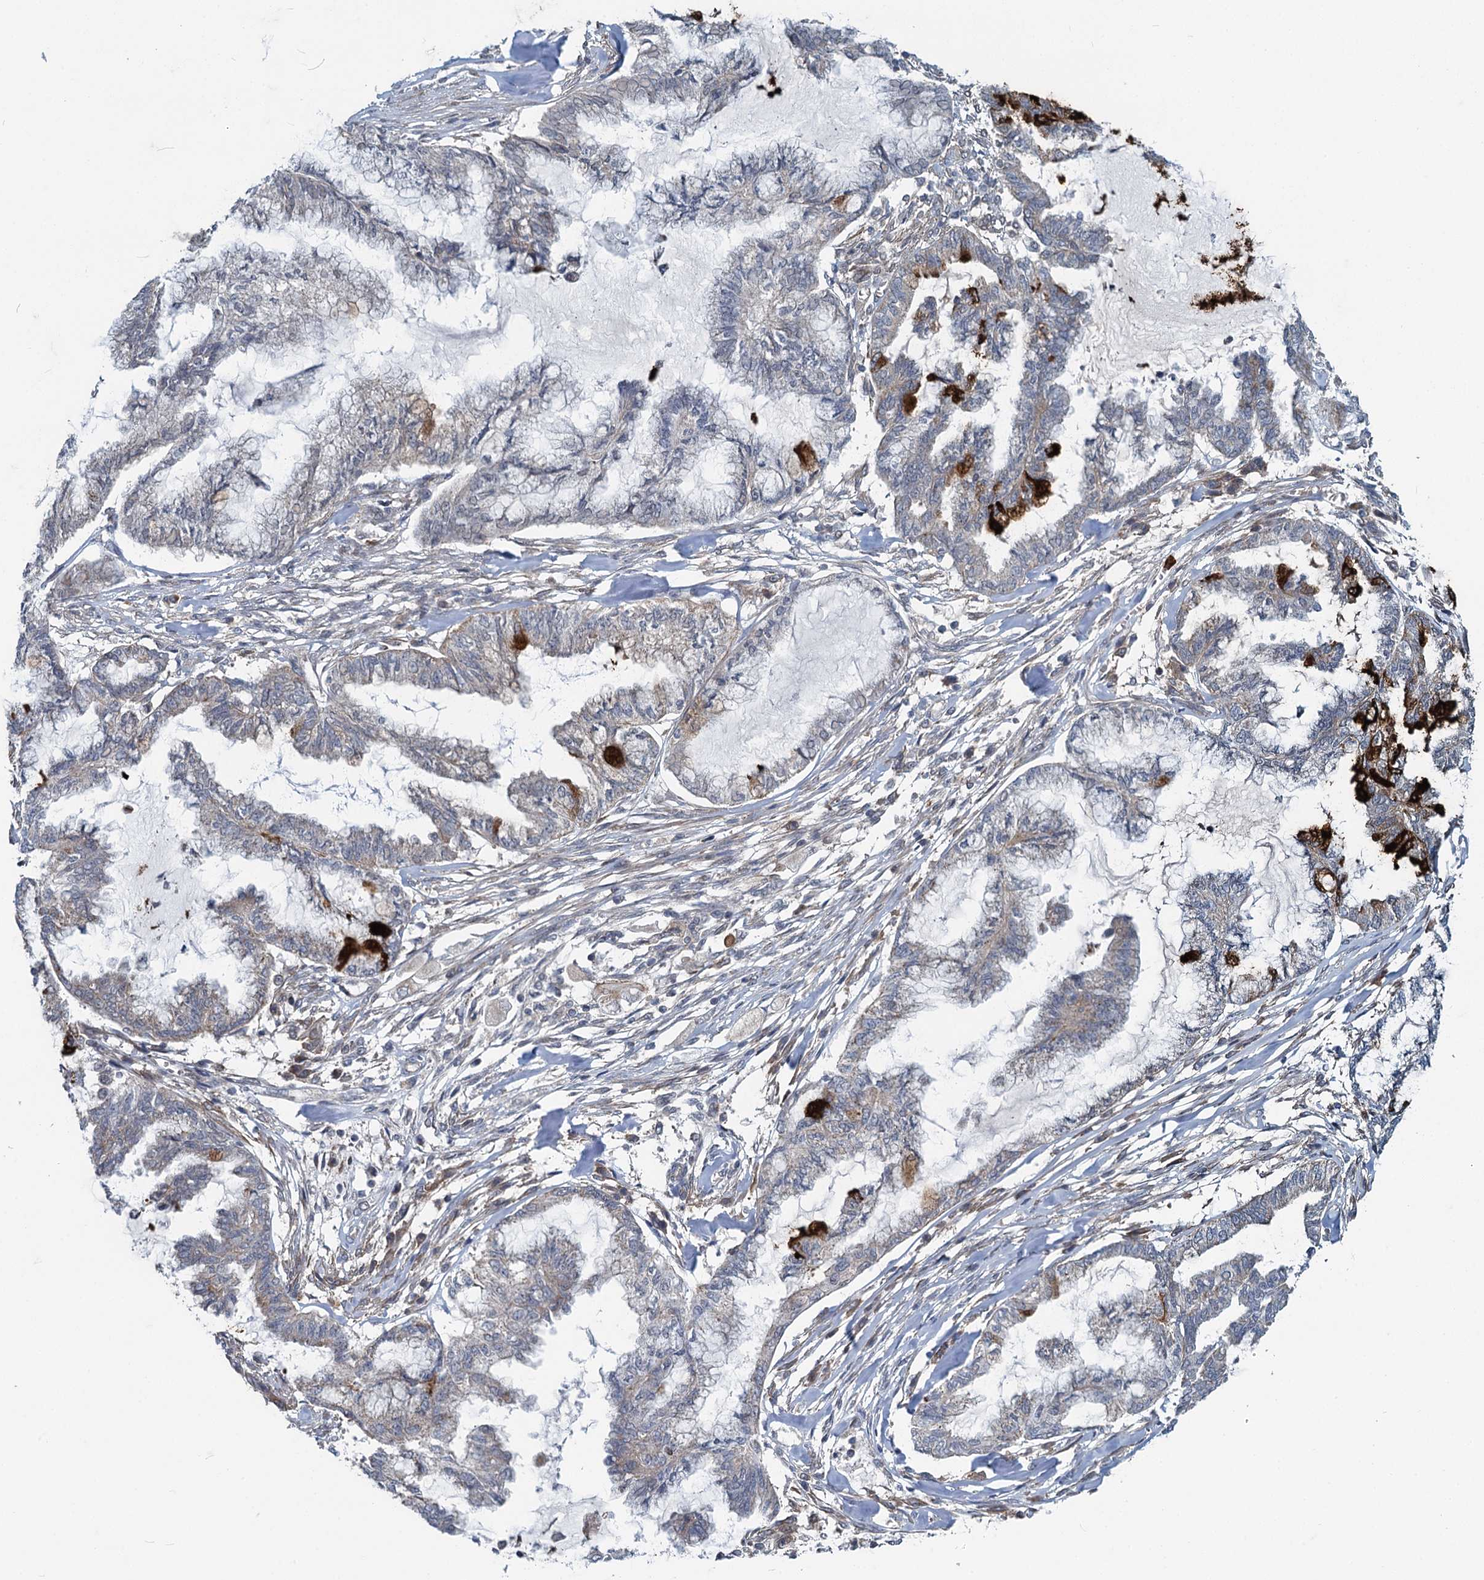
{"staining": {"intensity": "negative", "quantity": "none", "location": "none"}, "tissue": "endometrial cancer", "cell_type": "Tumor cells", "image_type": "cancer", "snomed": [{"axis": "morphology", "description": "Adenocarcinoma, NOS"}, {"axis": "topography", "description": "Endometrium"}], "caption": "Immunohistochemistry (IHC) photomicrograph of neoplastic tissue: endometrial cancer stained with DAB displays no significant protein staining in tumor cells.", "gene": "ADCY2", "patient": {"sex": "female", "age": 86}}